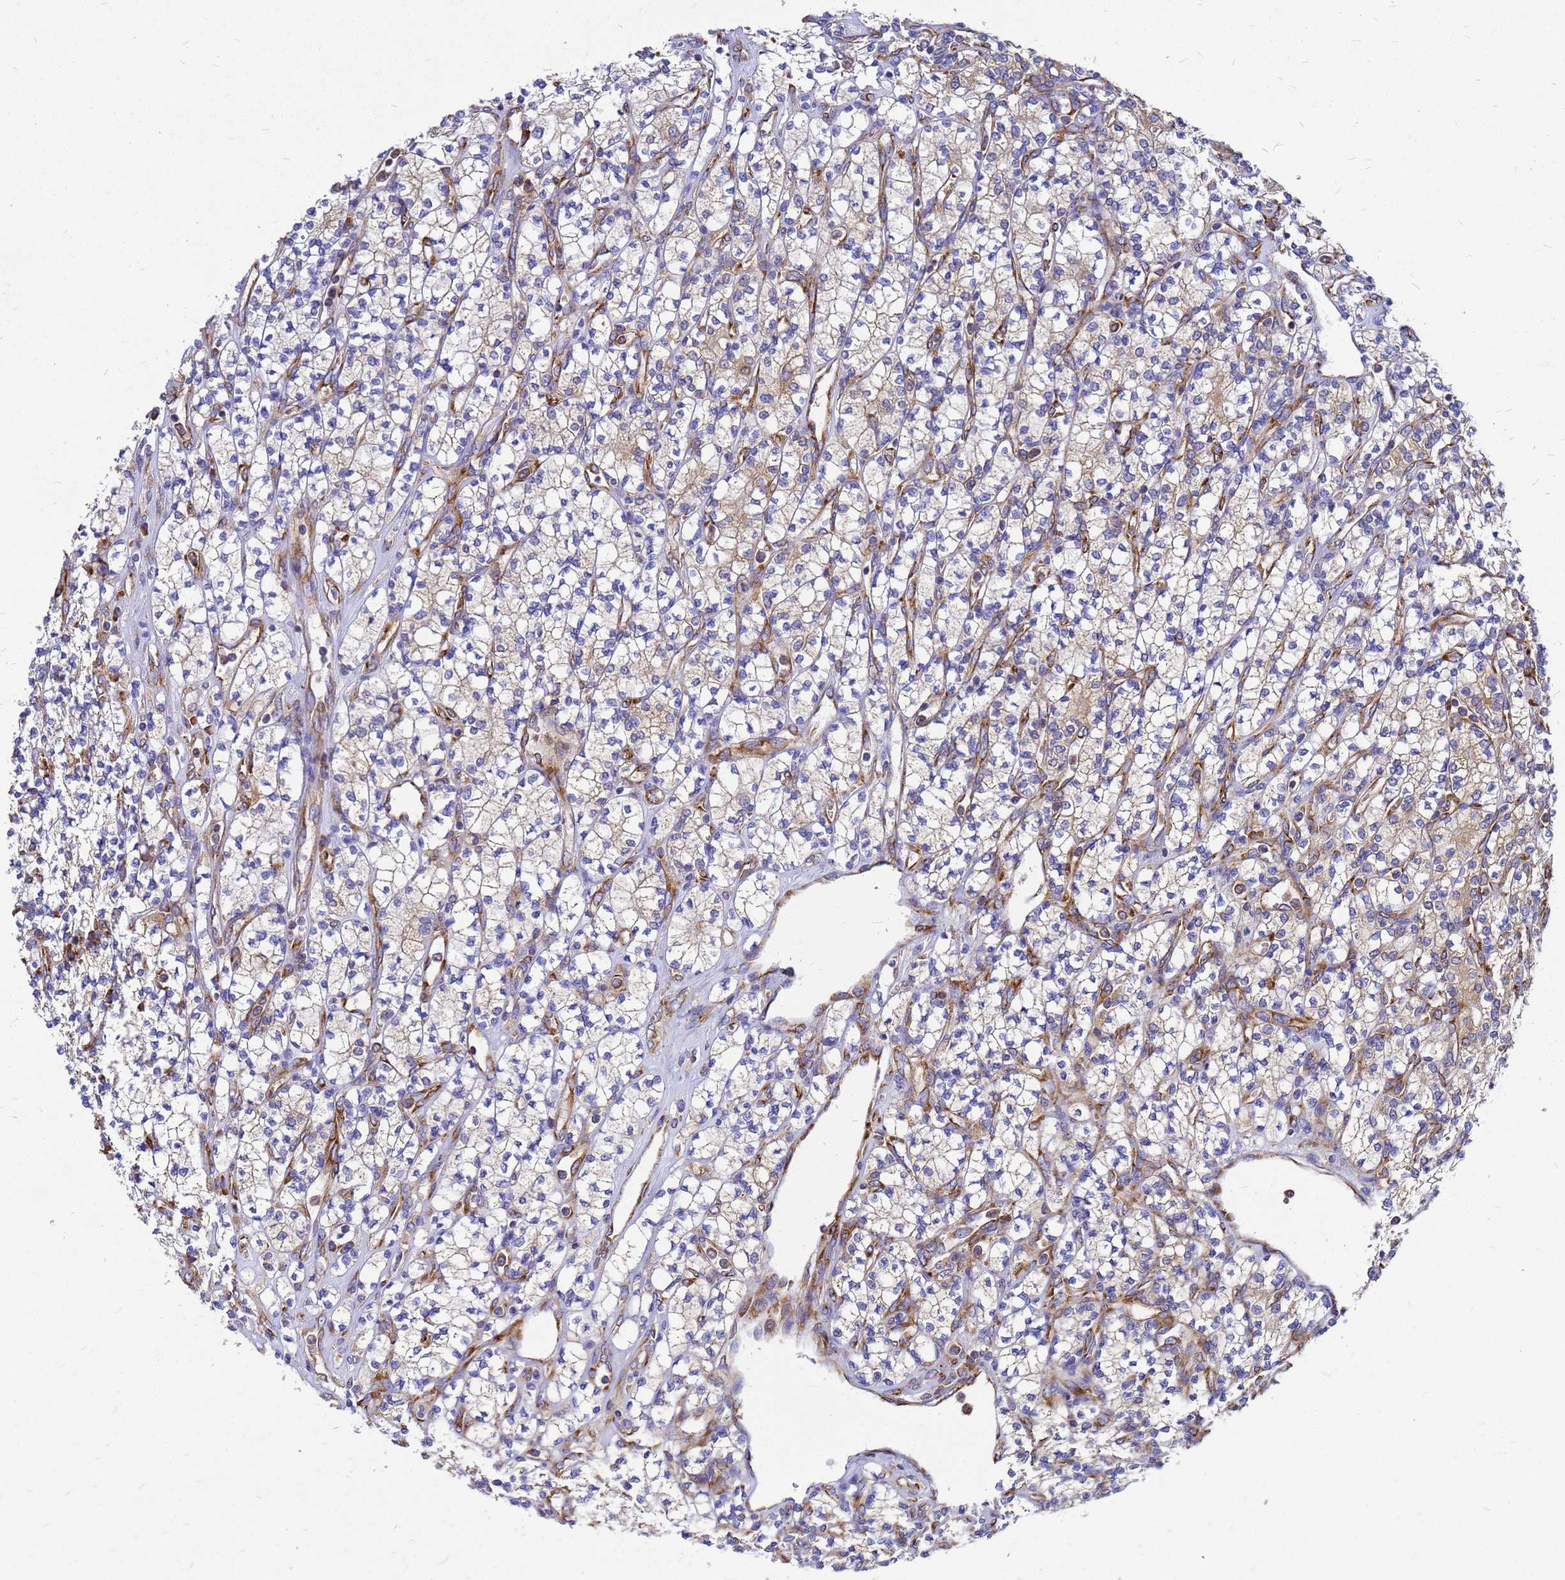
{"staining": {"intensity": "weak", "quantity": ">75%", "location": "cytoplasmic/membranous"}, "tissue": "renal cancer", "cell_type": "Tumor cells", "image_type": "cancer", "snomed": [{"axis": "morphology", "description": "Adenocarcinoma, NOS"}, {"axis": "topography", "description": "Kidney"}], "caption": "Protein expression analysis of renal cancer (adenocarcinoma) reveals weak cytoplasmic/membranous staining in about >75% of tumor cells.", "gene": "EEF1D", "patient": {"sex": "male", "age": 77}}